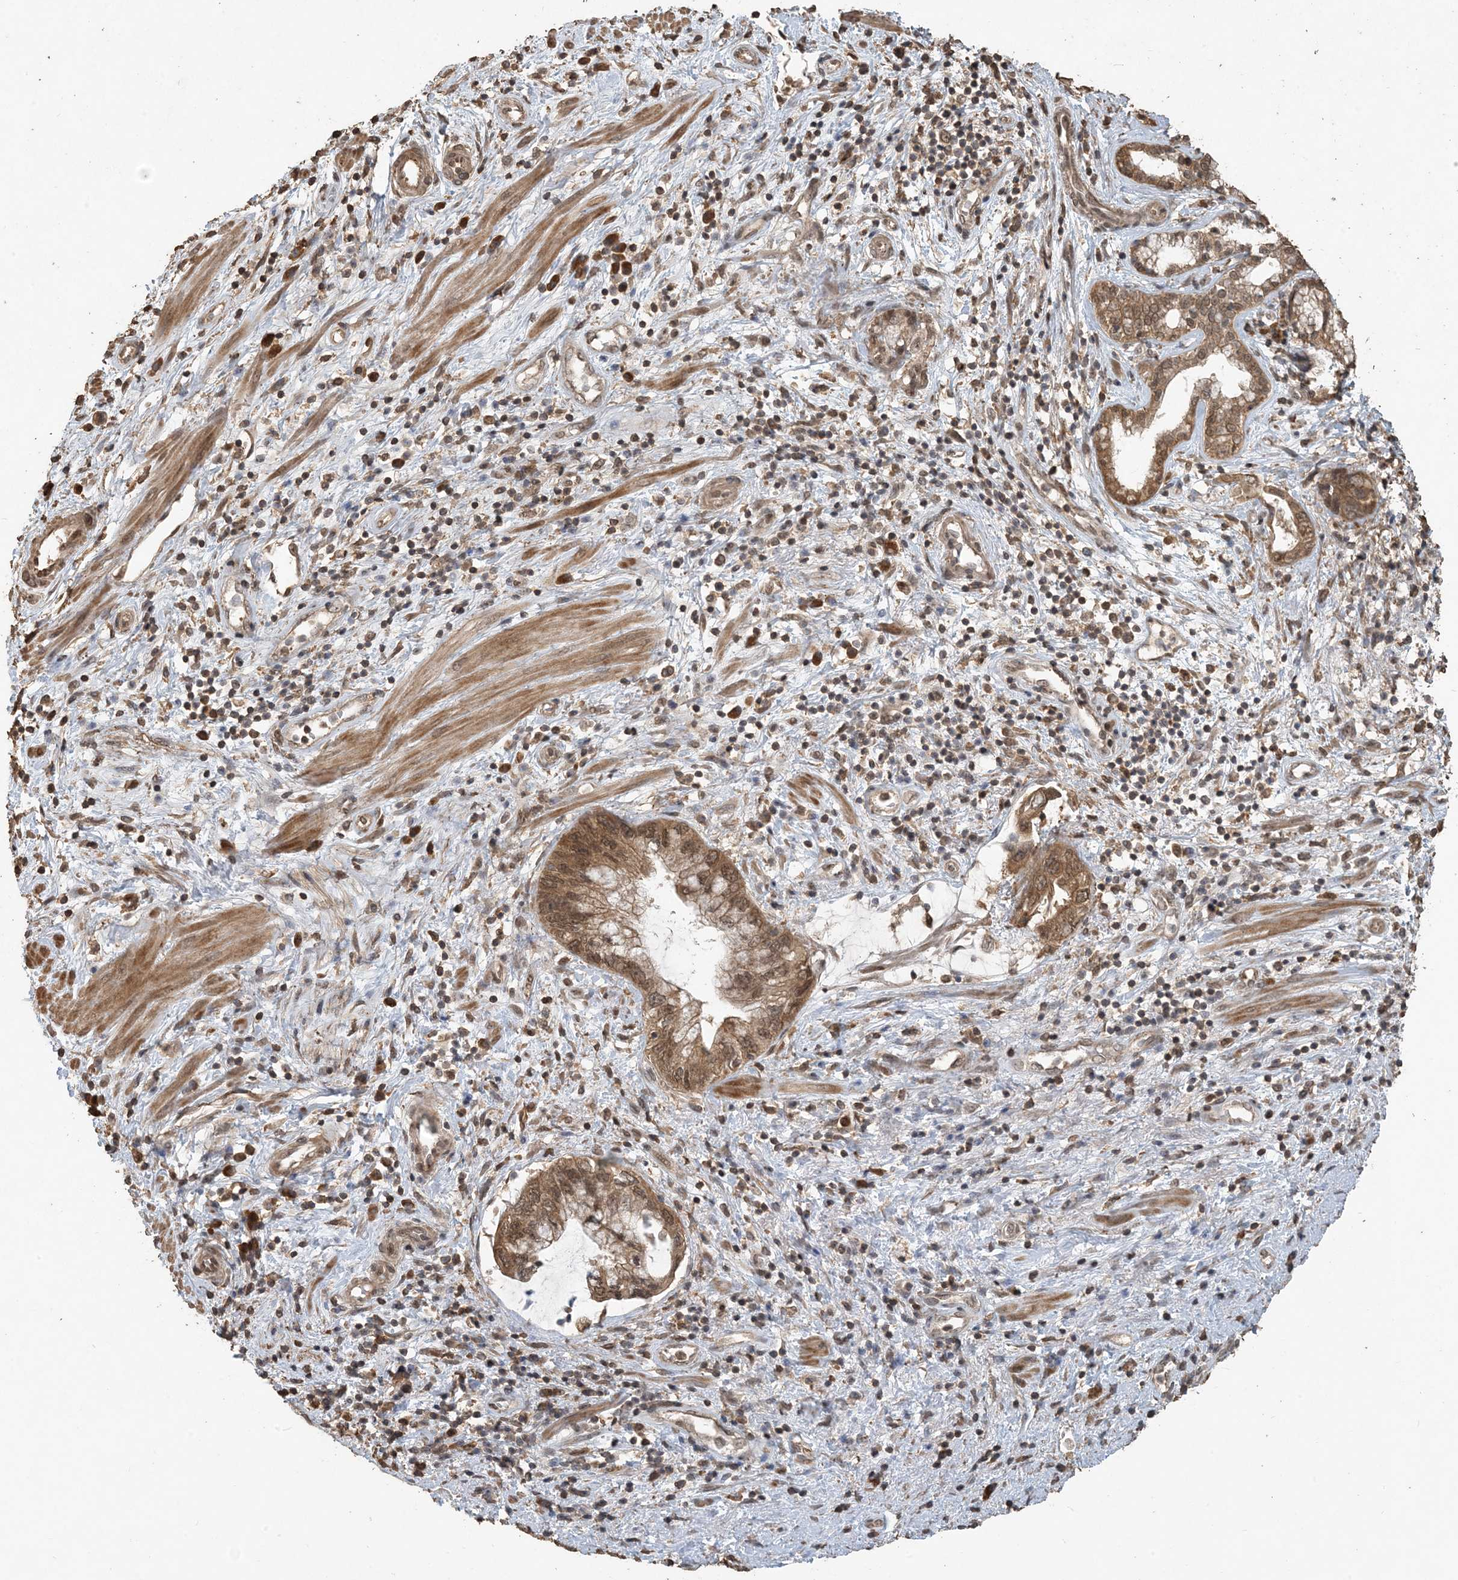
{"staining": {"intensity": "moderate", "quantity": ">75%", "location": "cytoplasmic/membranous,nuclear"}, "tissue": "pancreatic cancer", "cell_type": "Tumor cells", "image_type": "cancer", "snomed": [{"axis": "morphology", "description": "Adenocarcinoma, NOS"}, {"axis": "topography", "description": "Pancreas"}], "caption": "A photomicrograph of pancreatic cancer stained for a protein exhibits moderate cytoplasmic/membranous and nuclear brown staining in tumor cells.", "gene": "ZC3H12A", "patient": {"sex": "female", "age": 73}}